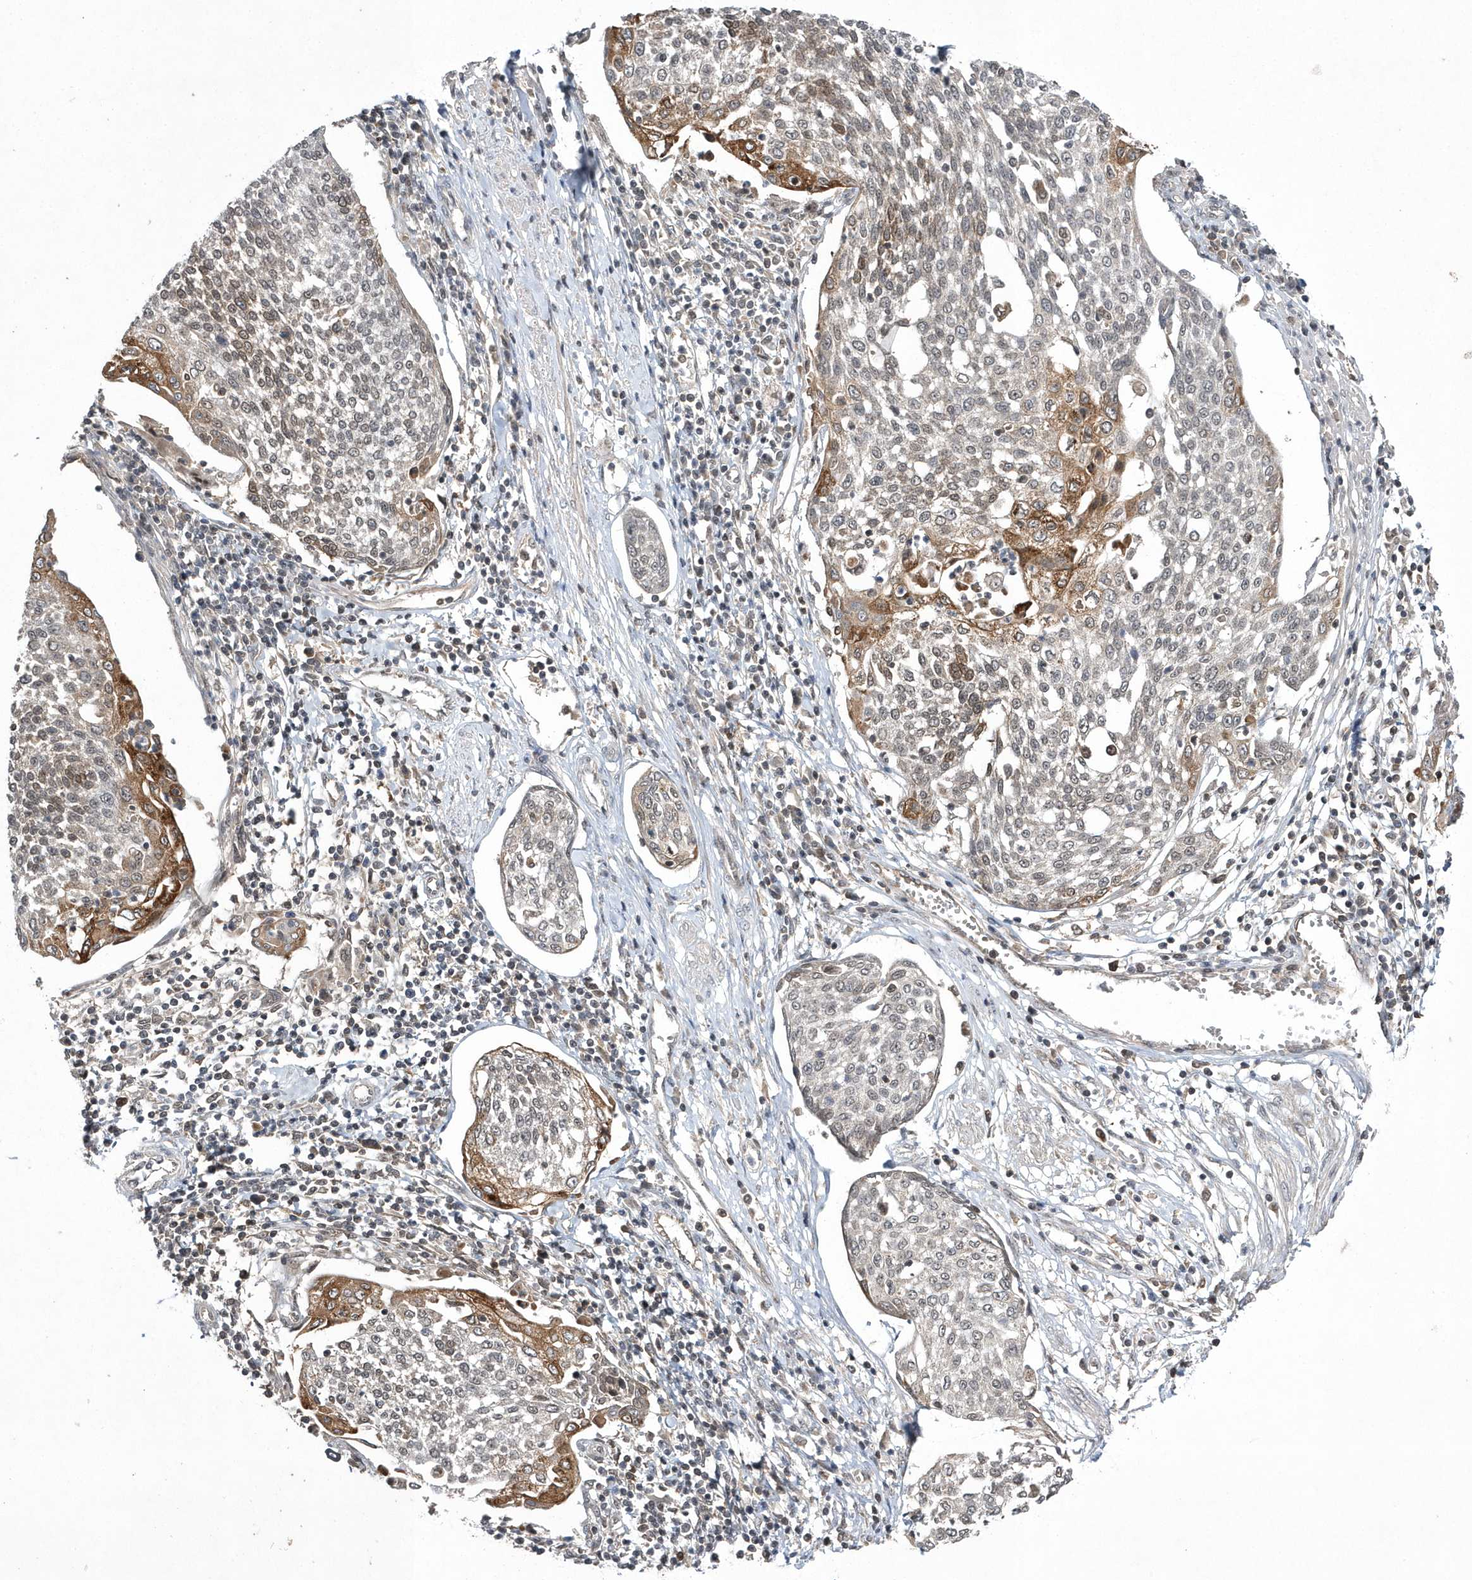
{"staining": {"intensity": "moderate", "quantity": "<25%", "location": "cytoplasmic/membranous"}, "tissue": "cervical cancer", "cell_type": "Tumor cells", "image_type": "cancer", "snomed": [{"axis": "morphology", "description": "Squamous cell carcinoma, NOS"}, {"axis": "topography", "description": "Cervix"}], "caption": "This is an image of IHC staining of cervical squamous cell carcinoma, which shows moderate expression in the cytoplasmic/membranous of tumor cells.", "gene": "TMEM132B", "patient": {"sex": "female", "age": 34}}